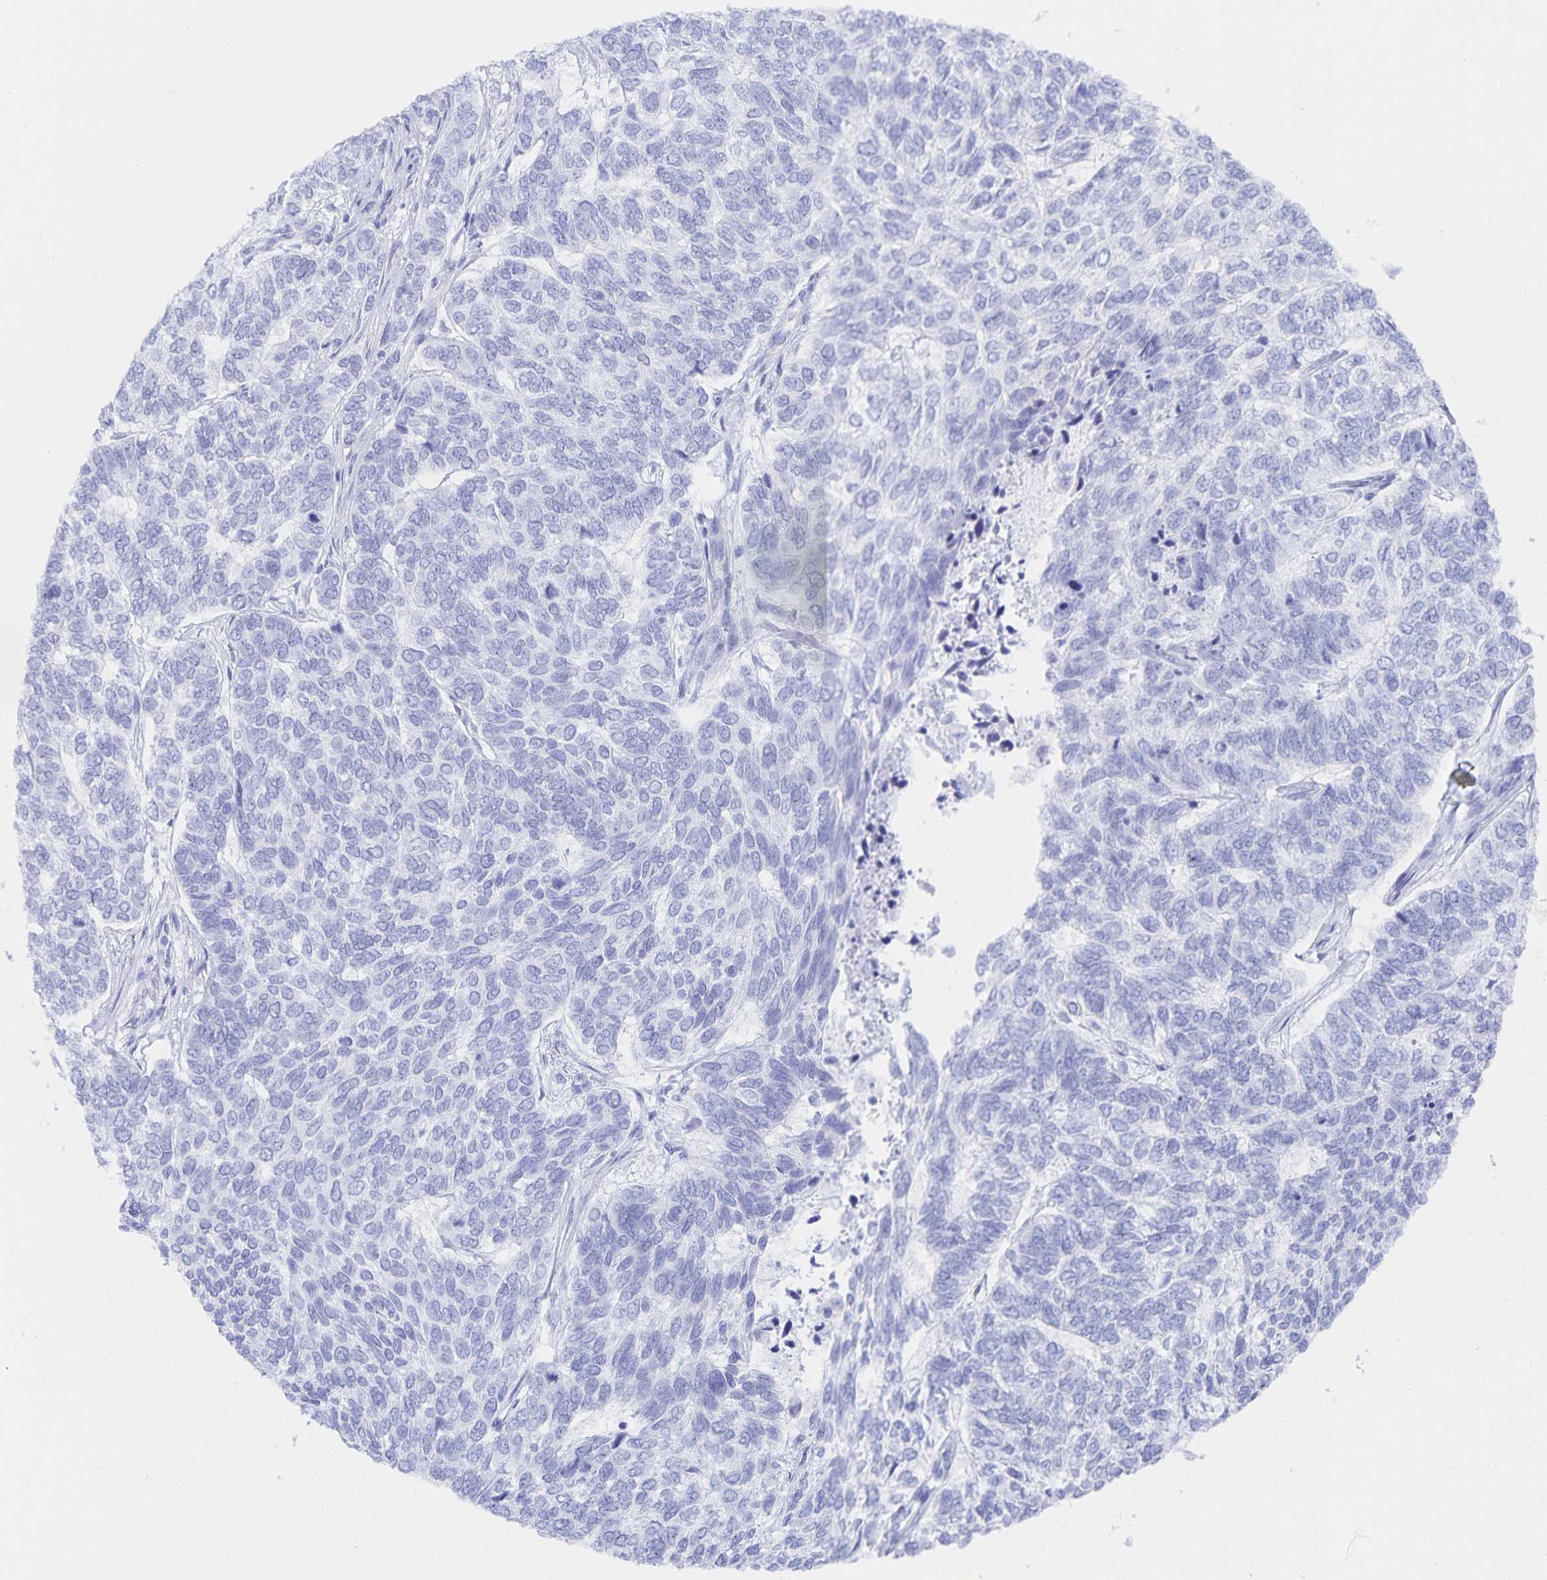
{"staining": {"intensity": "negative", "quantity": "none", "location": "none"}, "tissue": "skin cancer", "cell_type": "Tumor cells", "image_type": "cancer", "snomed": [{"axis": "morphology", "description": "Basal cell carcinoma"}, {"axis": "topography", "description": "Skin"}], "caption": "Tumor cells show no significant protein staining in skin cancer (basal cell carcinoma).", "gene": "SNTN", "patient": {"sex": "female", "age": 65}}